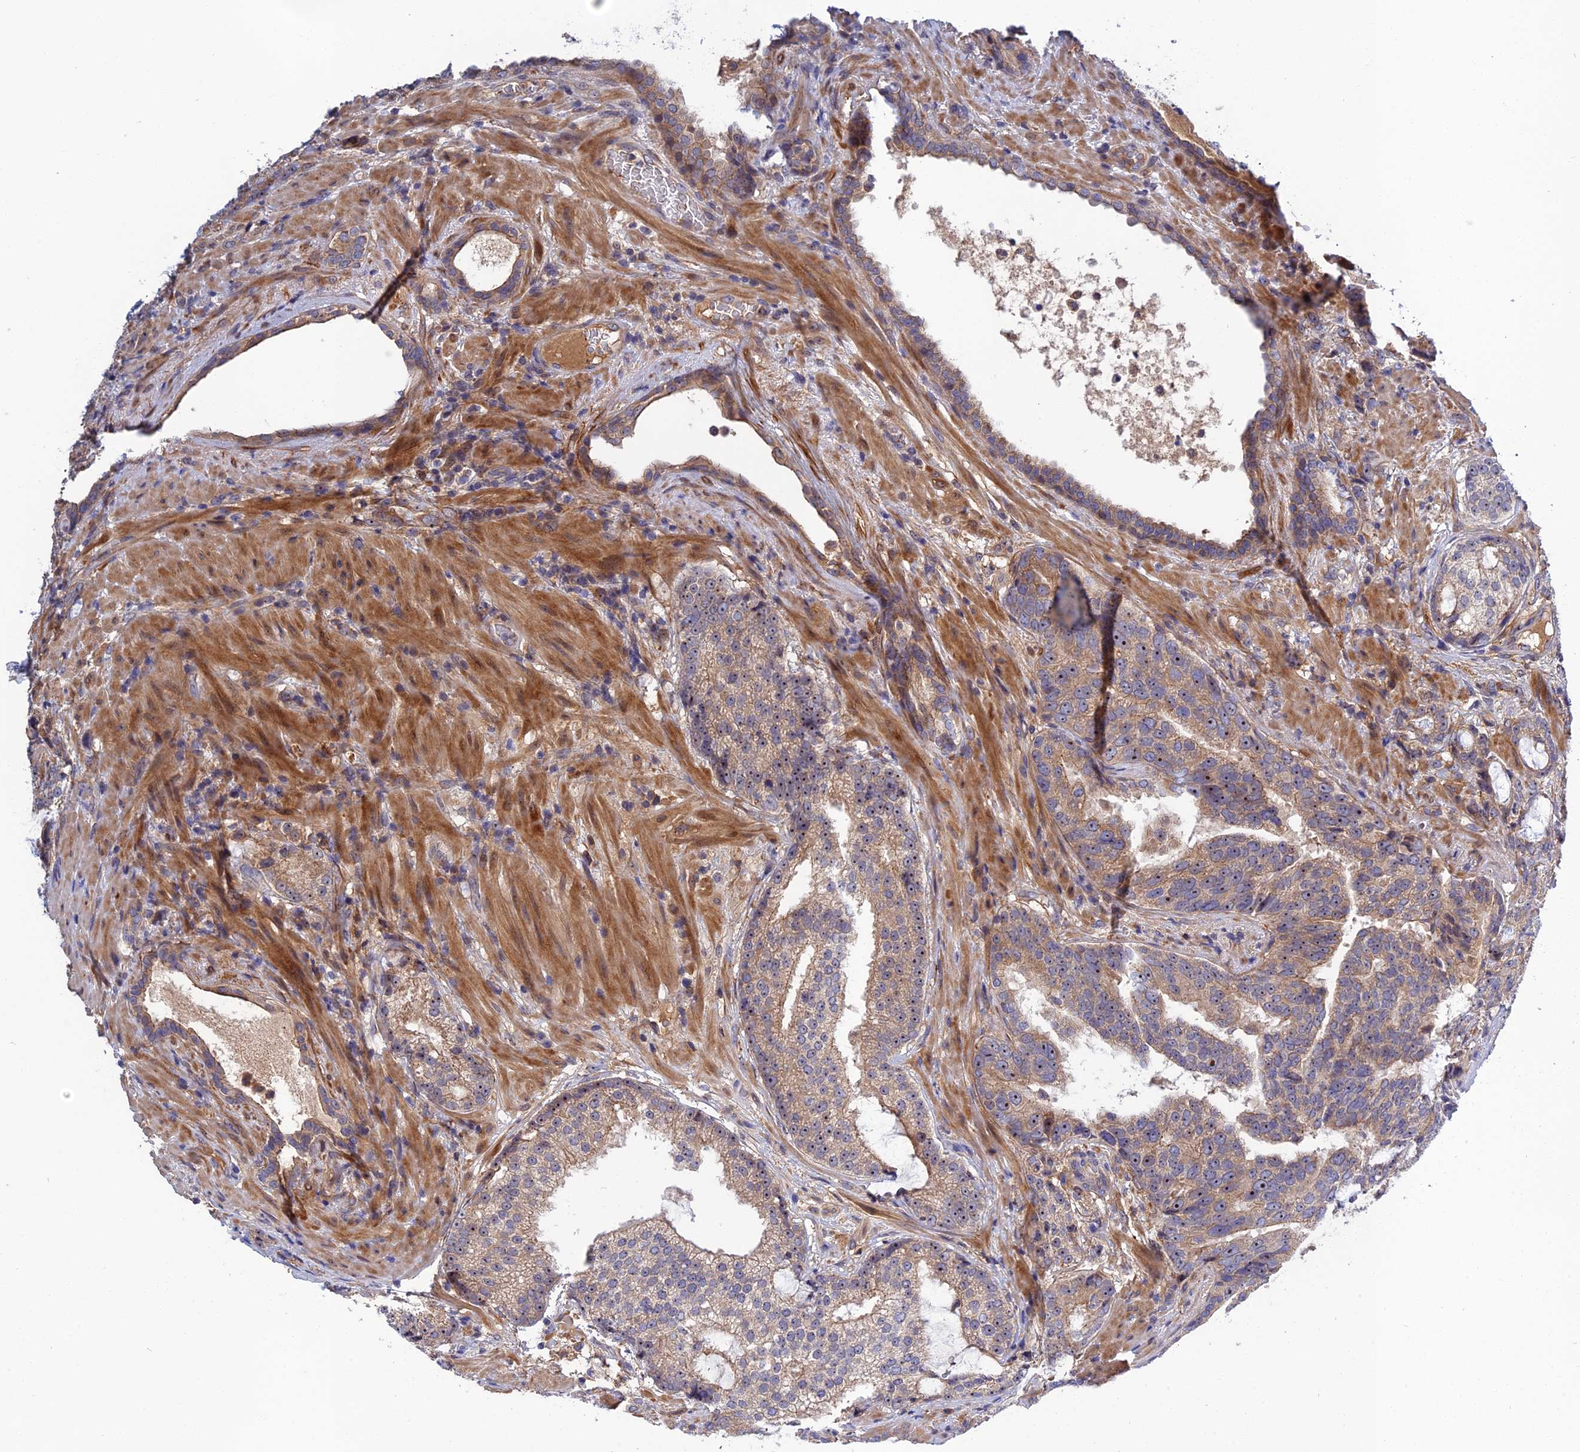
{"staining": {"intensity": "moderate", "quantity": "<25%", "location": "nuclear"}, "tissue": "prostate cancer", "cell_type": "Tumor cells", "image_type": "cancer", "snomed": [{"axis": "morphology", "description": "Adenocarcinoma, High grade"}, {"axis": "topography", "description": "Prostate"}], "caption": "Protein positivity by IHC displays moderate nuclear positivity in approximately <25% of tumor cells in prostate high-grade adenocarcinoma.", "gene": "CRACD", "patient": {"sex": "male", "age": 67}}